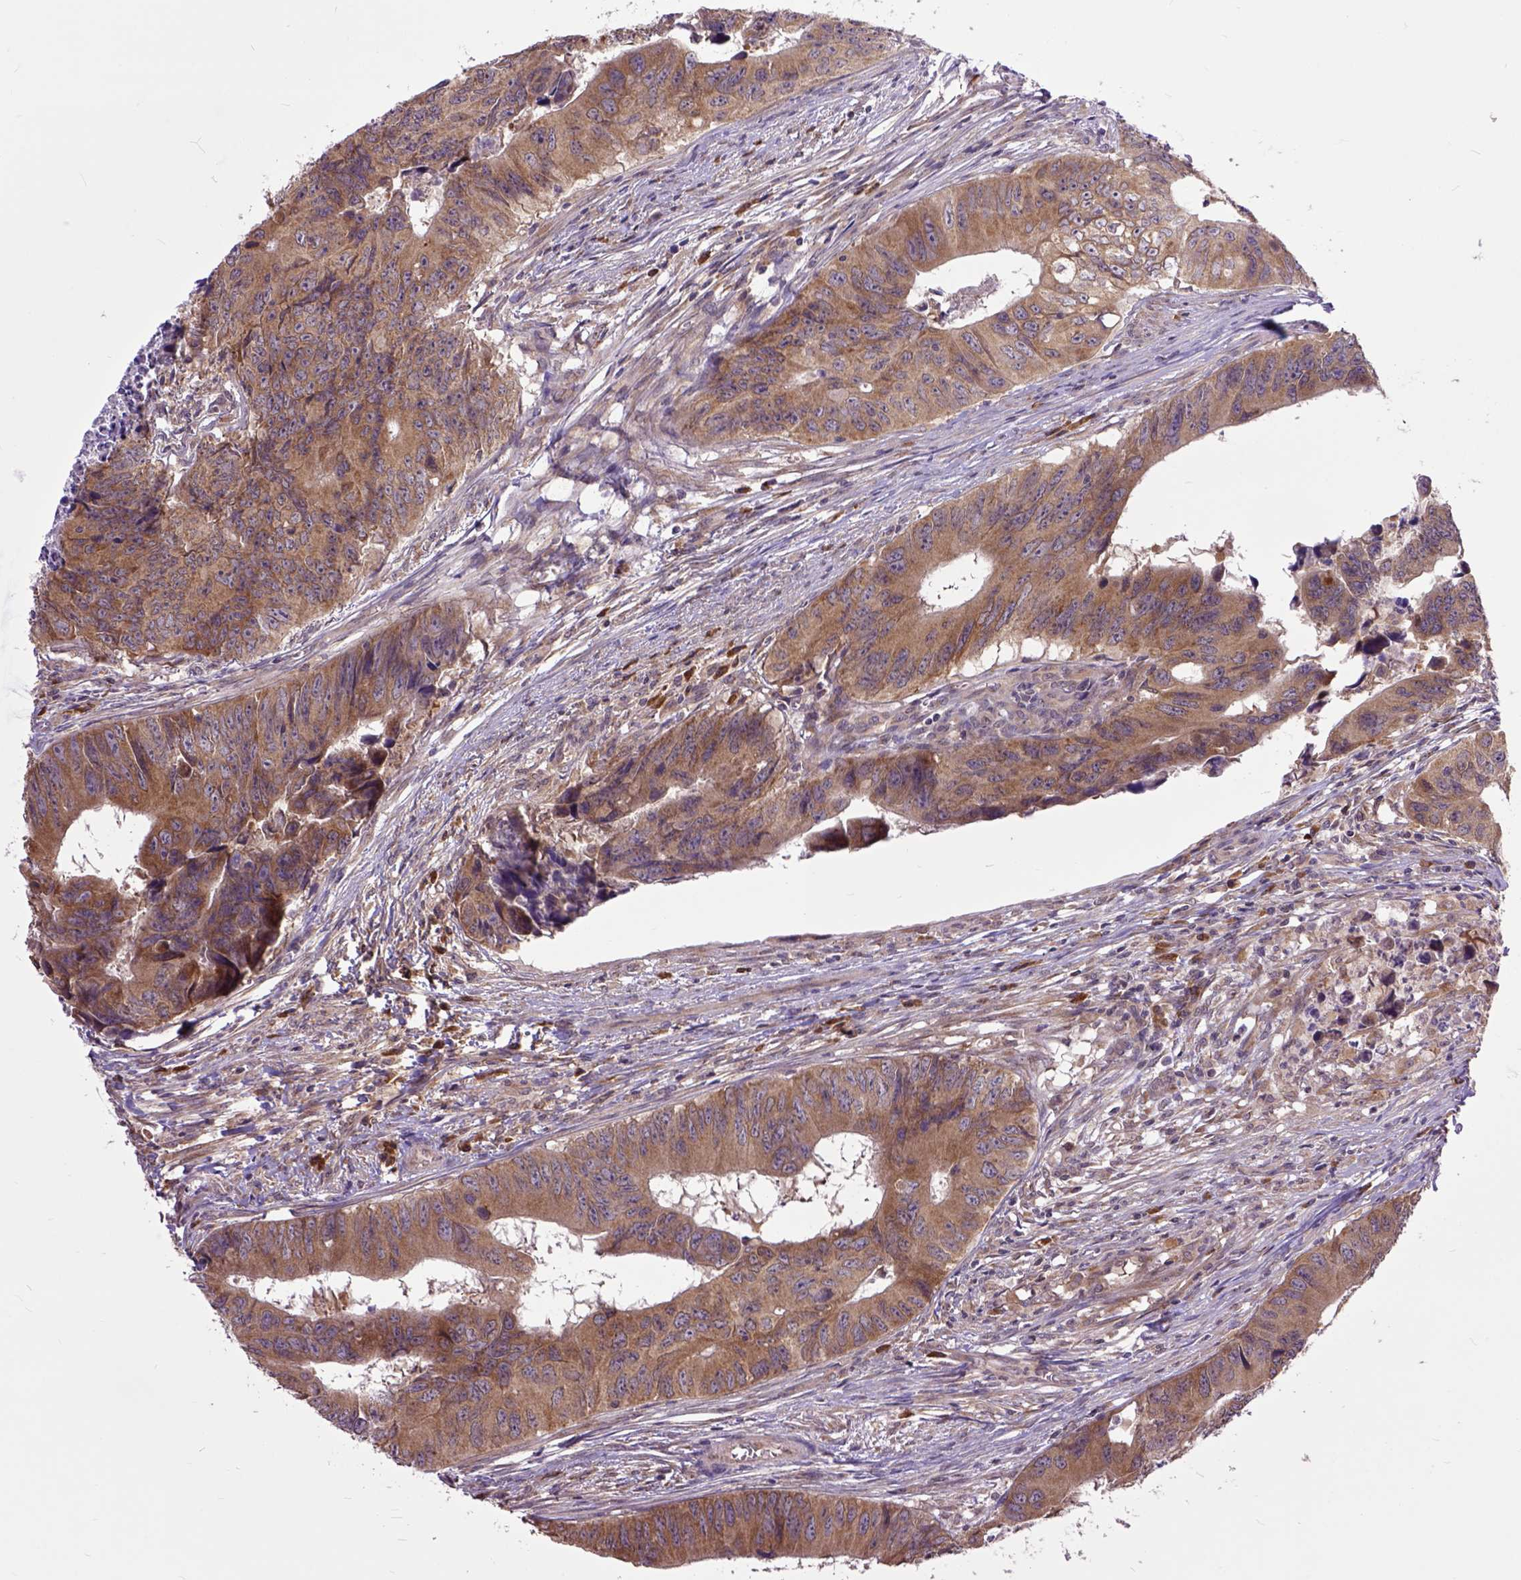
{"staining": {"intensity": "moderate", "quantity": ">75%", "location": "cytoplasmic/membranous"}, "tissue": "colorectal cancer", "cell_type": "Tumor cells", "image_type": "cancer", "snomed": [{"axis": "morphology", "description": "Adenocarcinoma, NOS"}, {"axis": "topography", "description": "Colon"}], "caption": "The photomicrograph shows a brown stain indicating the presence of a protein in the cytoplasmic/membranous of tumor cells in colorectal cancer (adenocarcinoma). (Brightfield microscopy of DAB IHC at high magnification).", "gene": "ARL1", "patient": {"sex": "female", "age": 82}}